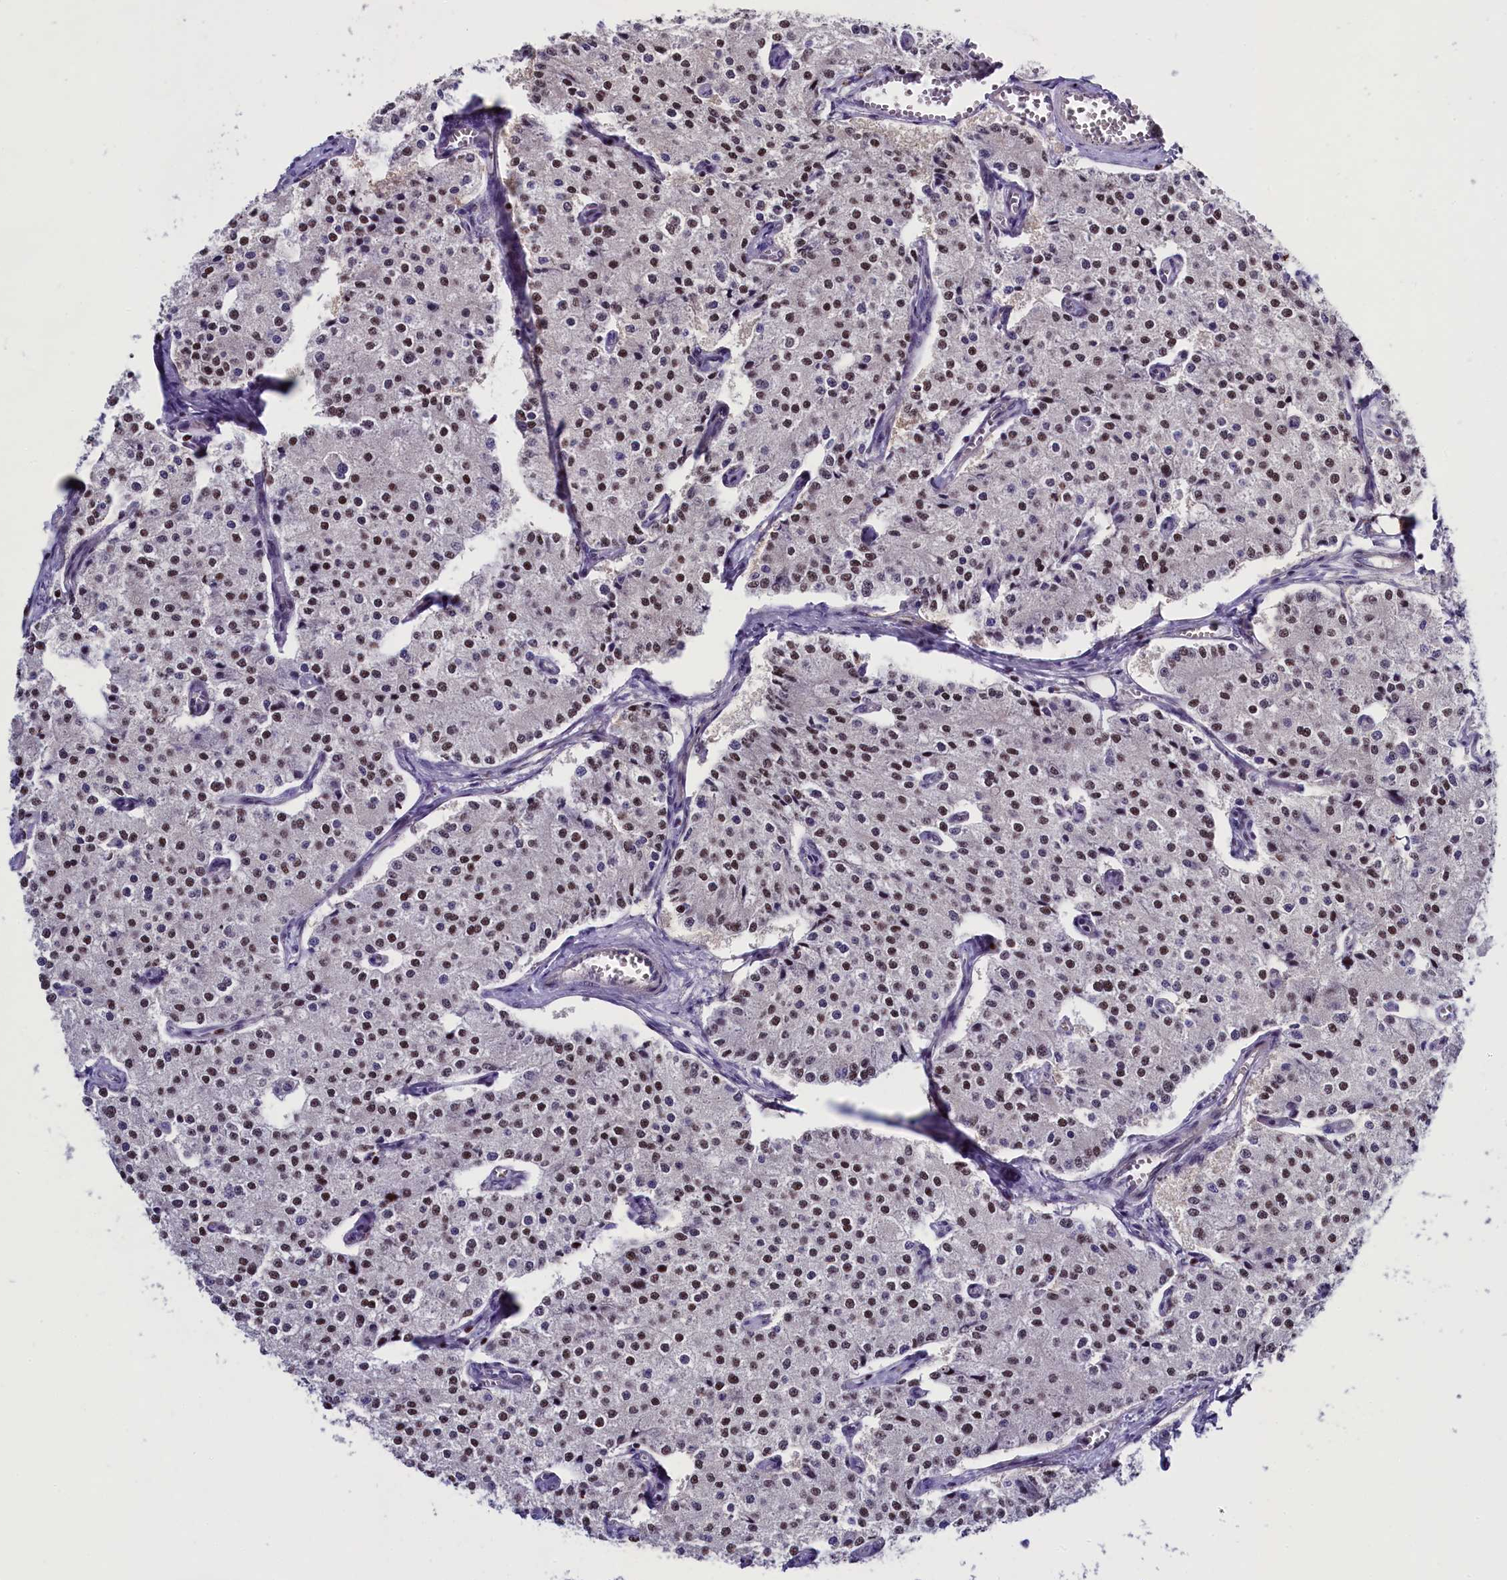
{"staining": {"intensity": "moderate", "quantity": "25%-75%", "location": "nuclear"}, "tissue": "carcinoid", "cell_type": "Tumor cells", "image_type": "cancer", "snomed": [{"axis": "morphology", "description": "Carcinoid, malignant, NOS"}, {"axis": "topography", "description": "Colon"}], "caption": "Human malignant carcinoid stained with a protein marker displays moderate staining in tumor cells.", "gene": "SP4", "patient": {"sex": "female", "age": 52}}